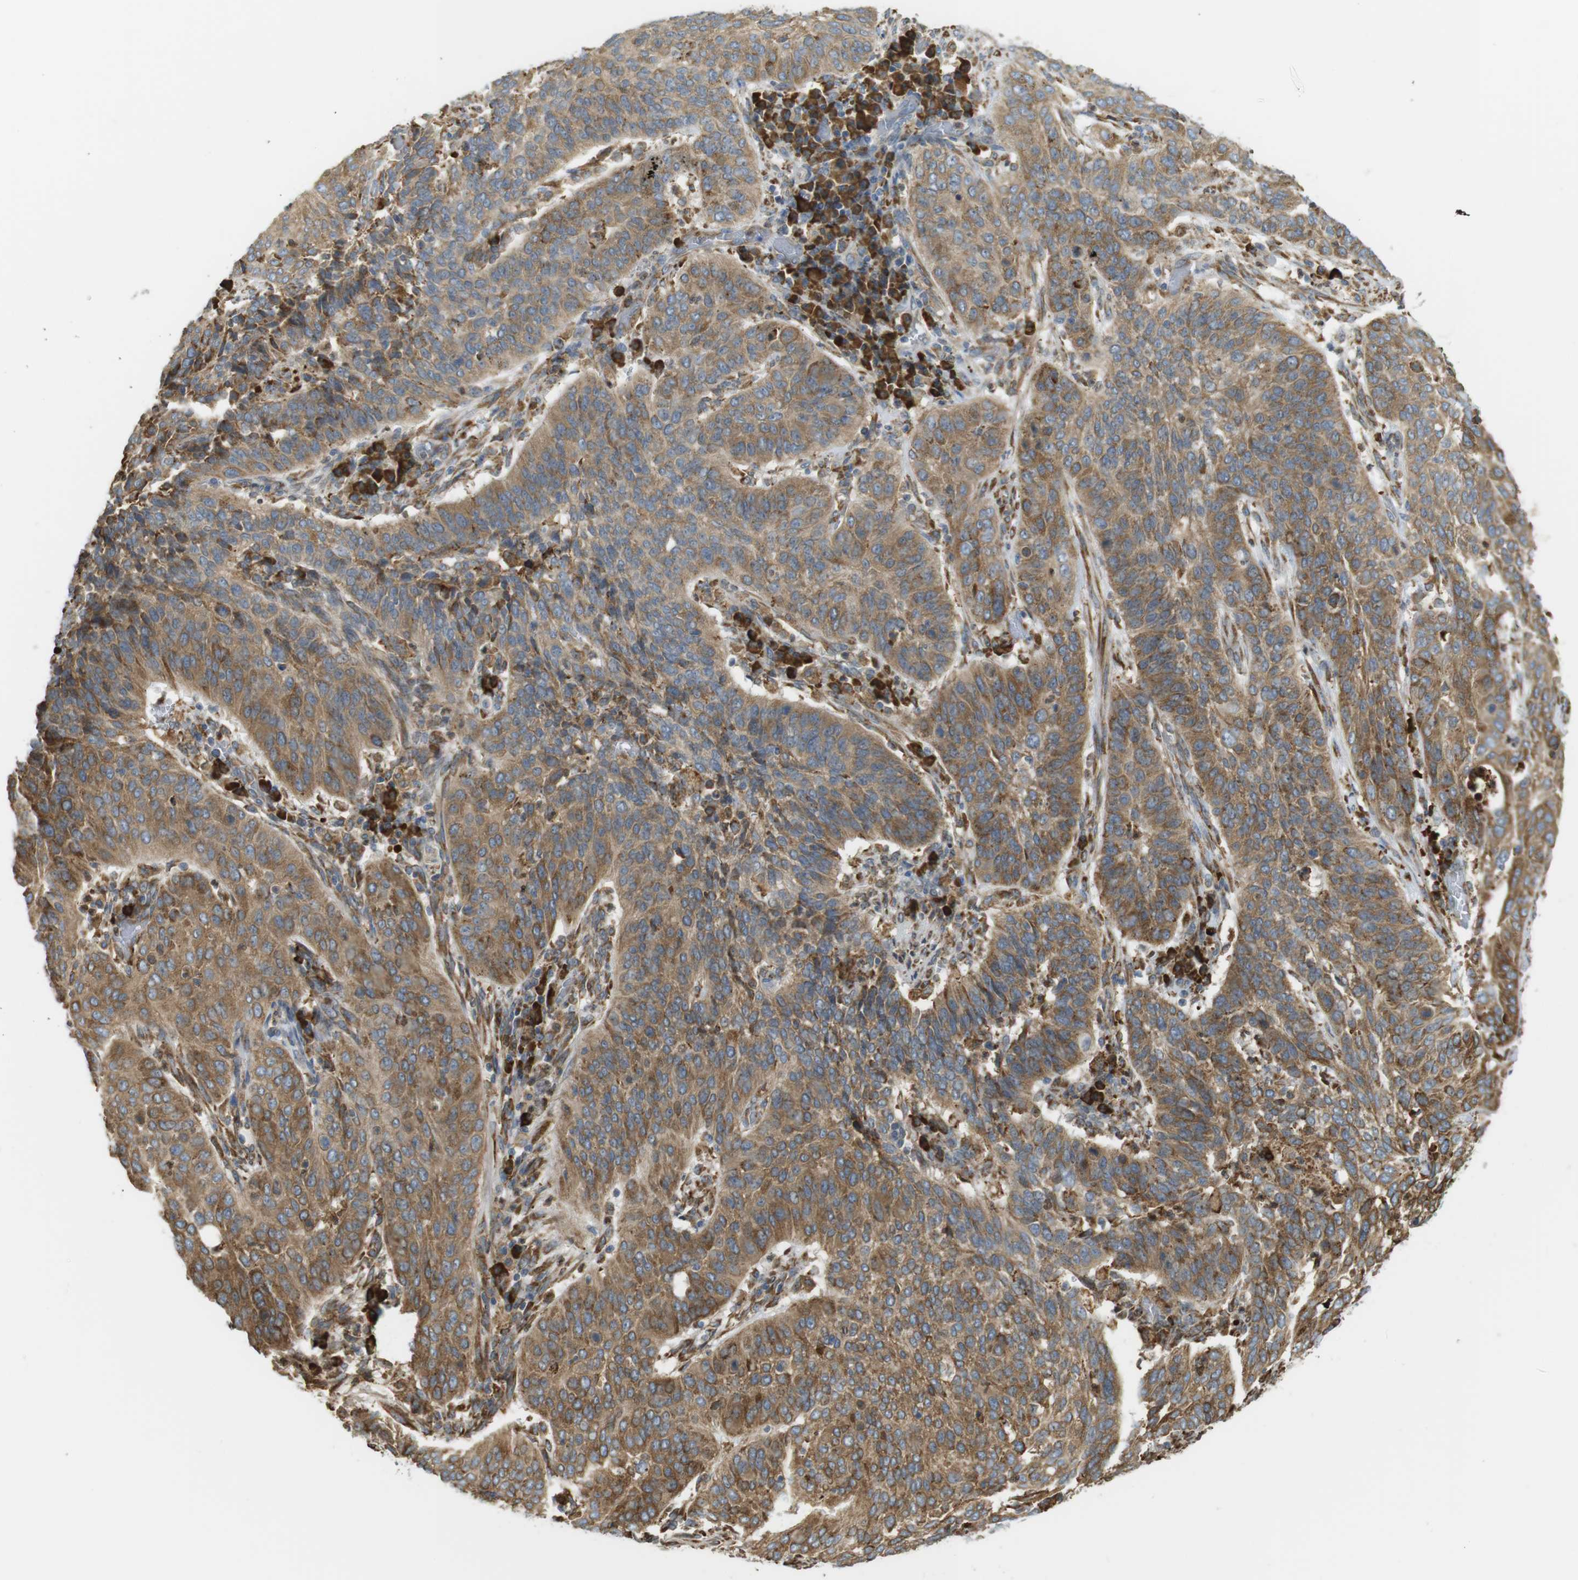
{"staining": {"intensity": "moderate", "quantity": ">75%", "location": "cytoplasmic/membranous"}, "tissue": "cervical cancer", "cell_type": "Tumor cells", "image_type": "cancer", "snomed": [{"axis": "morphology", "description": "Normal tissue, NOS"}, {"axis": "morphology", "description": "Squamous cell carcinoma, NOS"}, {"axis": "topography", "description": "Cervix"}], "caption": "High-magnification brightfield microscopy of cervical cancer stained with DAB (3,3'-diaminobenzidine) (brown) and counterstained with hematoxylin (blue). tumor cells exhibit moderate cytoplasmic/membranous expression is present in about>75% of cells. (Brightfield microscopy of DAB IHC at high magnification).", "gene": "MBOAT2", "patient": {"sex": "female", "age": 39}}